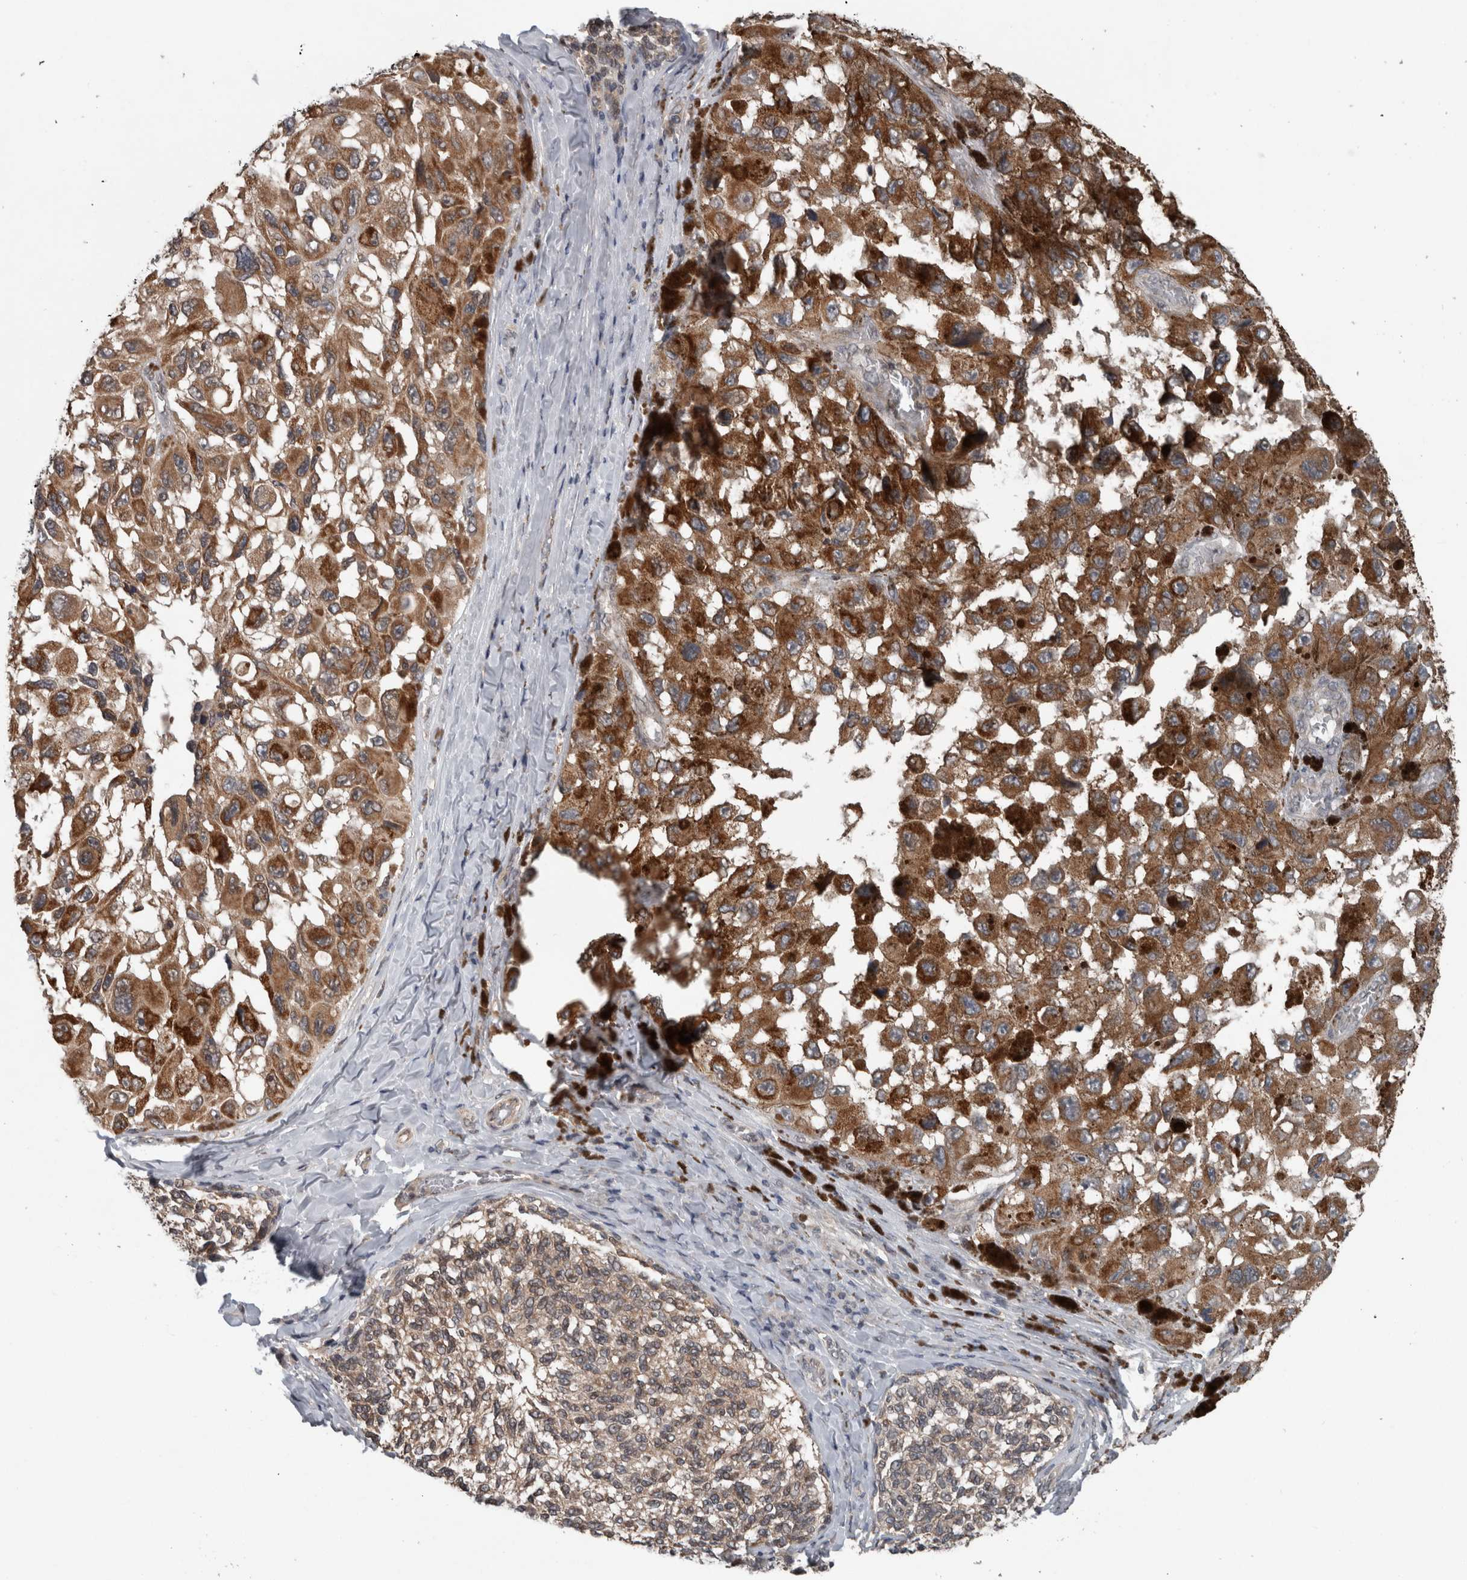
{"staining": {"intensity": "strong", "quantity": ">75%", "location": "cytoplasmic/membranous"}, "tissue": "melanoma", "cell_type": "Tumor cells", "image_type": "cancer", "snomed": [{"axis": "morphology", "description": "Malignant melanoma, NOS"}, {"axis": "topography", "description": "Skin"}], "caption": "The photomicrograph reveals staining of melanoma, revealing strong cytoplasmic/membranous protein staining (brown color) within tumor cells.", "gene": "ENY2", "patient": {"sex": "female", "age": 73}}